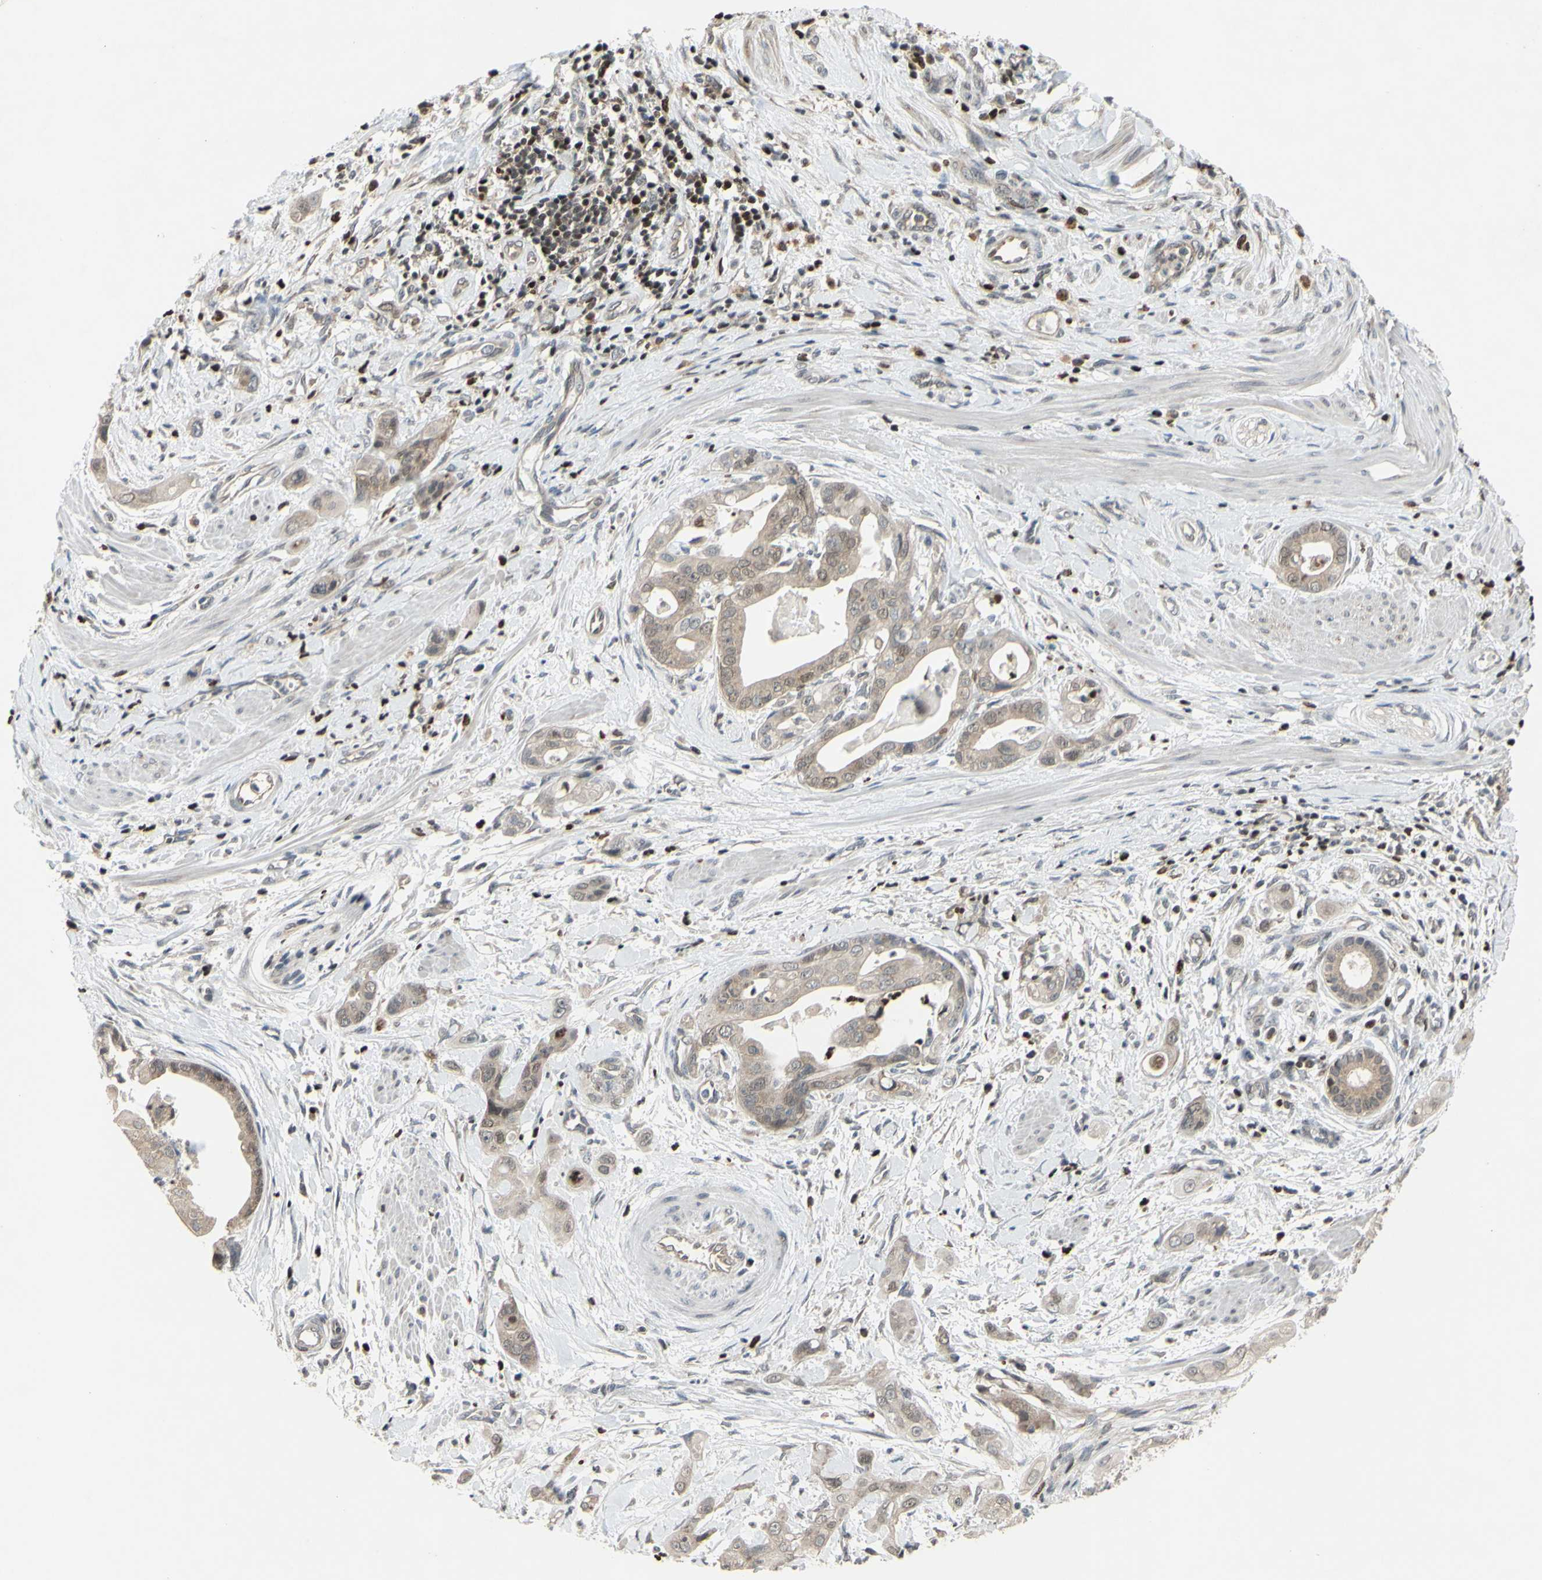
{"staining": {"intensity": "weak", "quantity": "25%-75%", "location": "cytoplasmic/membranous"}, "tissue": "pancreatic cancer", "cell_type": "Tumor cells", "image_type": "cancer", "snomed": [{"axis": "morphology", "description": "Adenocarcinoma, NOS"}, {"axis": "topography", "description": "Pancreas"}], "caption": "An immunohistochemistry (IHC) photomicrograph of tumor tissue is shown. Protein staining in brown labels weak cytoplasmic/membranous positivity in pancreatic cancer (adenocarcinoma) within tumor cells.", "gene": "SP4", "patient": {"sex": "female", "age": 75}}